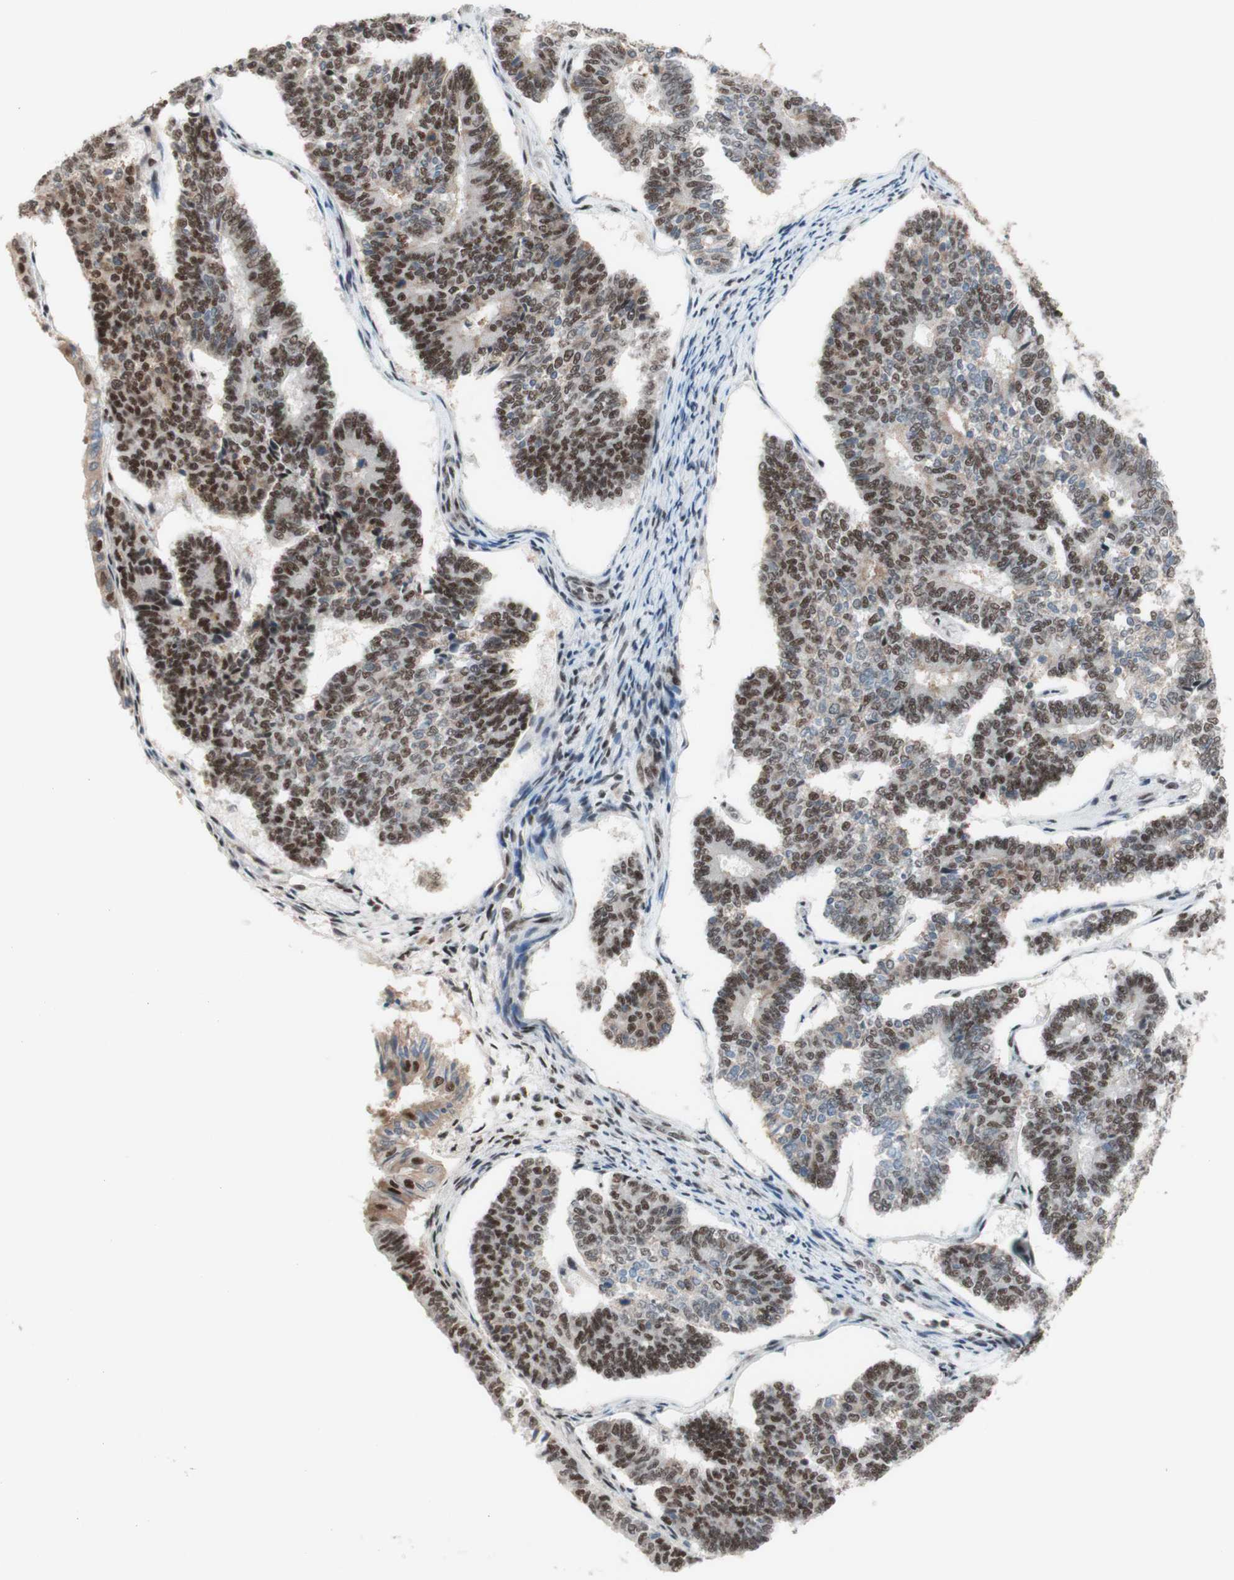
{"staining": {"intensity": "strong", "quantity": ">75%", "location": "nuclear"}, "tissue": "endometrial cancer", "cell_type": "Tumor cells", "image_type": "cancer", "snomed": [{"axis": "morphology", "description": "Adenocarcinoma, NOS"}, {"axis": "topography", "description": "Endometrium"}], "caption": "Immunohistochemistry micrograph of adenocarcinoma (endometrial) stained for a protein (brown), which shows high levels of strong nuclear staining in approximately >75% of tumor cells.", "gene": "PRPF19", "patient": {"sex": "female", "age": 70}}